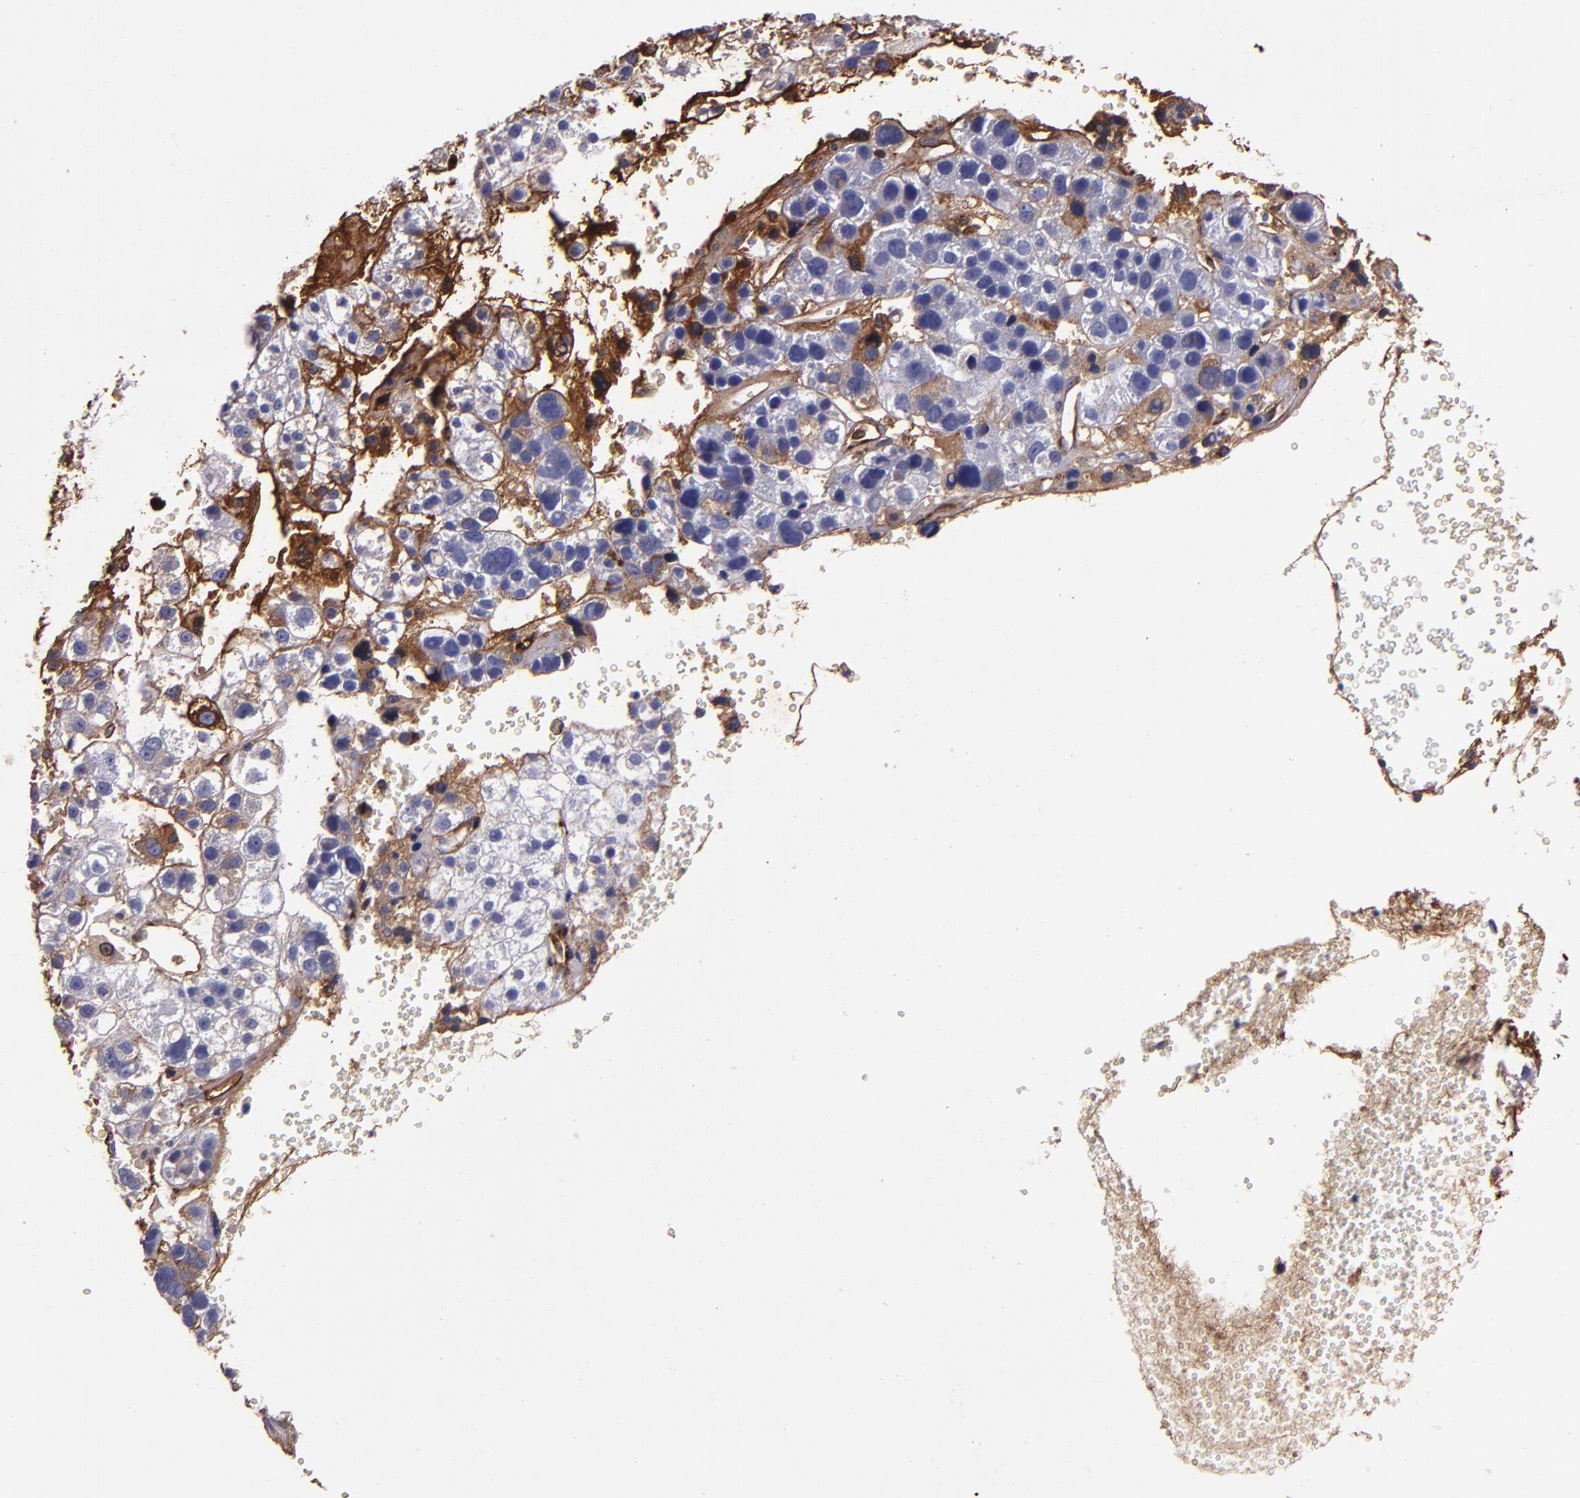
{"staining": {"intensity": "moderate", "quantity": "<25%", "location": "cytoplasmic/membranous"}, "tissue": "liver cancer", "cell_type": "Tumor cells", "image_type": "cancer", "snomed": [{"axis": "morphology", "description": "Carcinoma, Hepatocellular, NOS"}, {"axis": "topography", "description": "Liver"}], "caption": "Immunohistochemistry of hepatocellular carcinoma (liver) displays low levels of moderate cytoplasmic/membranous staining in about <25% of tumor cells. The staining was performed using DAB, with brown indicating positive protein expression. Nuclei are stained blue with hematoxylin.", "gene": "A2M", "patient": {"sex": "female", "age": 85}}